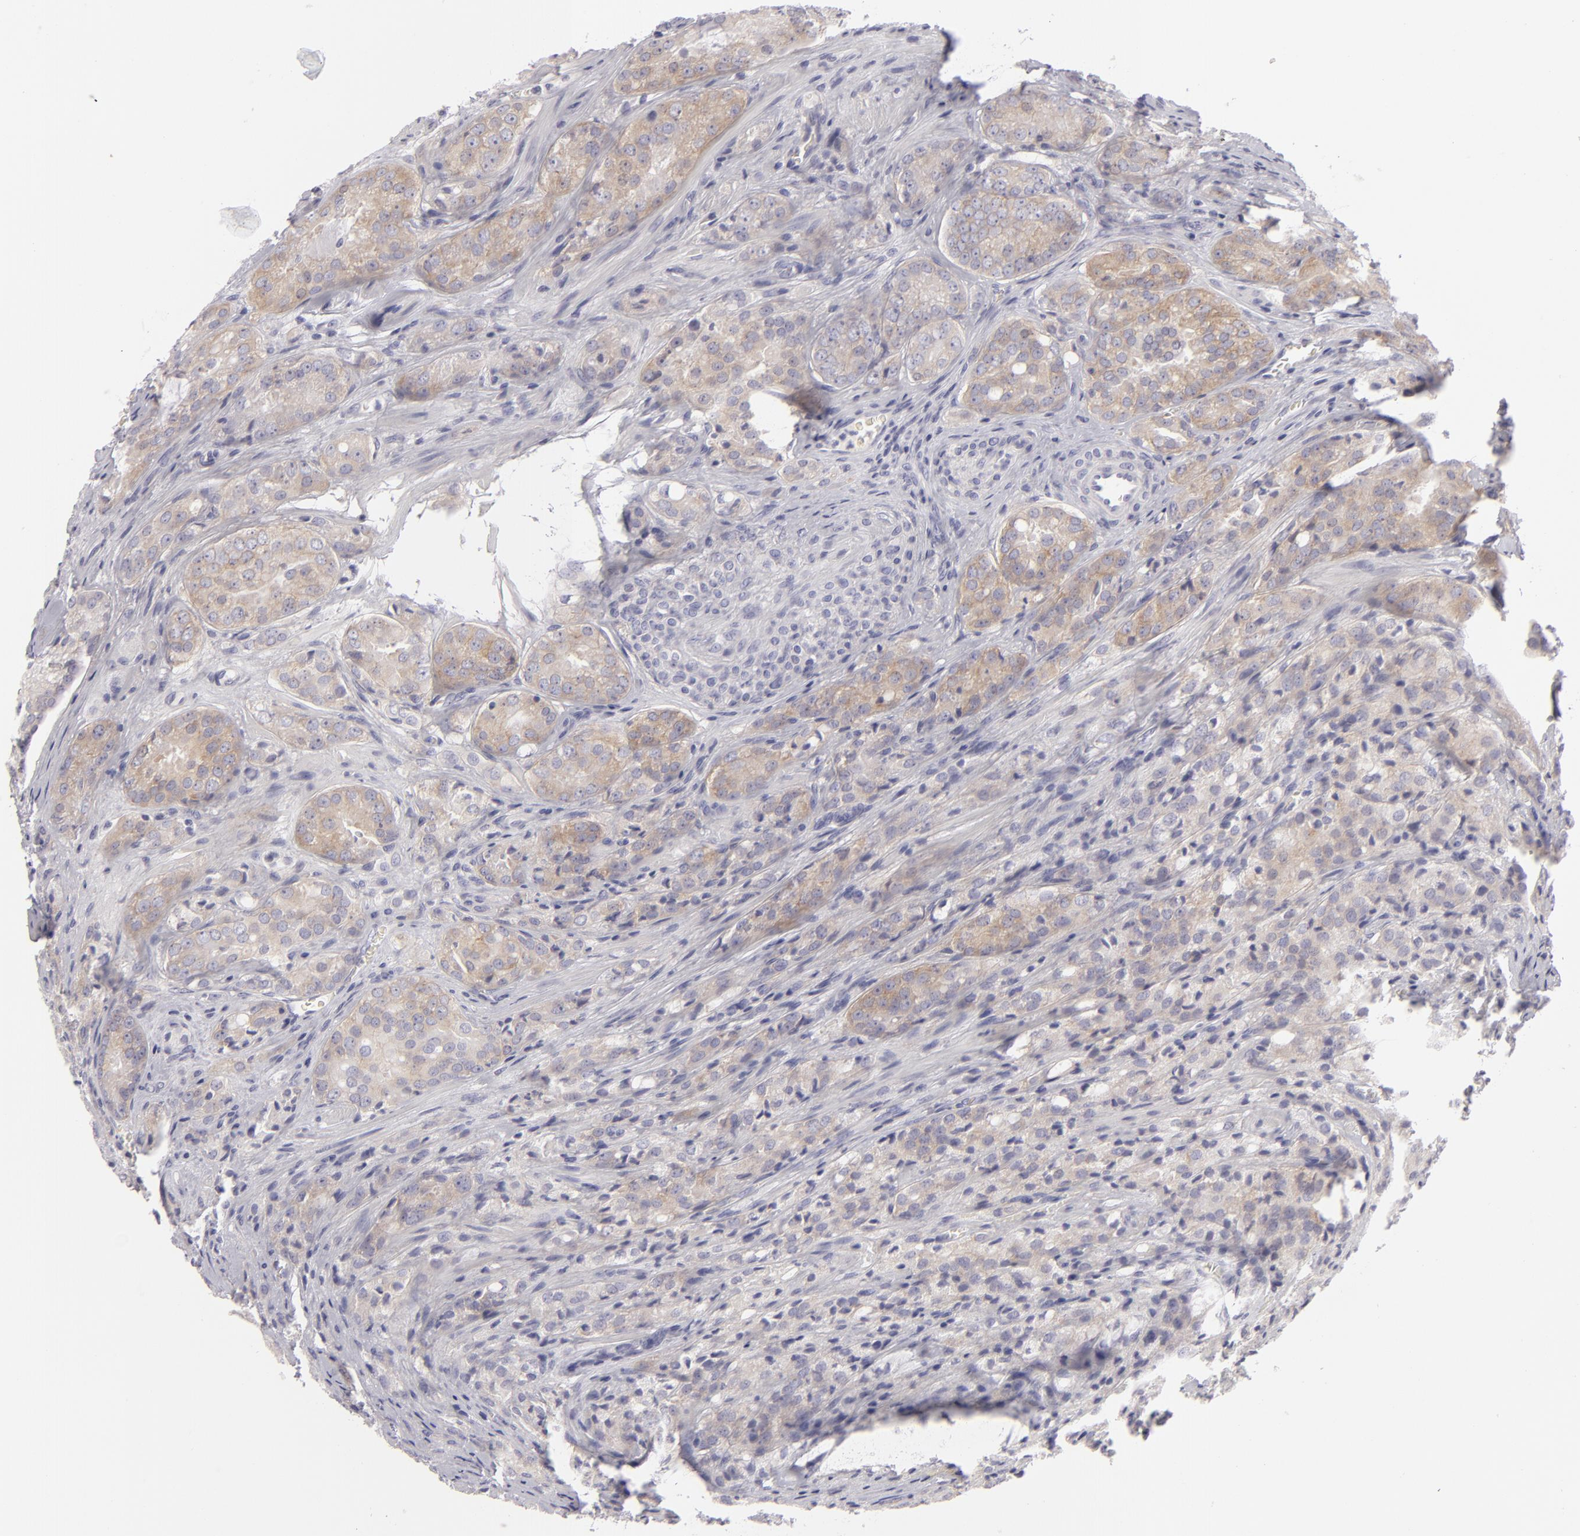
{"staining": {"intensity": "weak", "quantity": ">75%", "location": "cytoplasmic/membranous"}, "tissue": "prostate cancer", "cell_type": "Tumor cells", "image_type": "cancer", "snomed": [{"axis": "morphology", "description": "Adenocarcinoma, Medium grade"}, {"axis": "topography", "description": "Prostate"}], "caption": "An immunohistochemistry (IHC) image of neoplastic tissue is shown. Protein staining in brown shows weak cytoplasmic/membranous positivity in prostate adenocarcinoma (medium-grade) within tumor cells. (Stains: DAB (3,3'-diaminobenzidine) in brown, nuclei in blue, Microscopy: brightfield microscopy at high magnification).", "gene": "DLG4", "patient": {"sex": "male", "age": 60}}